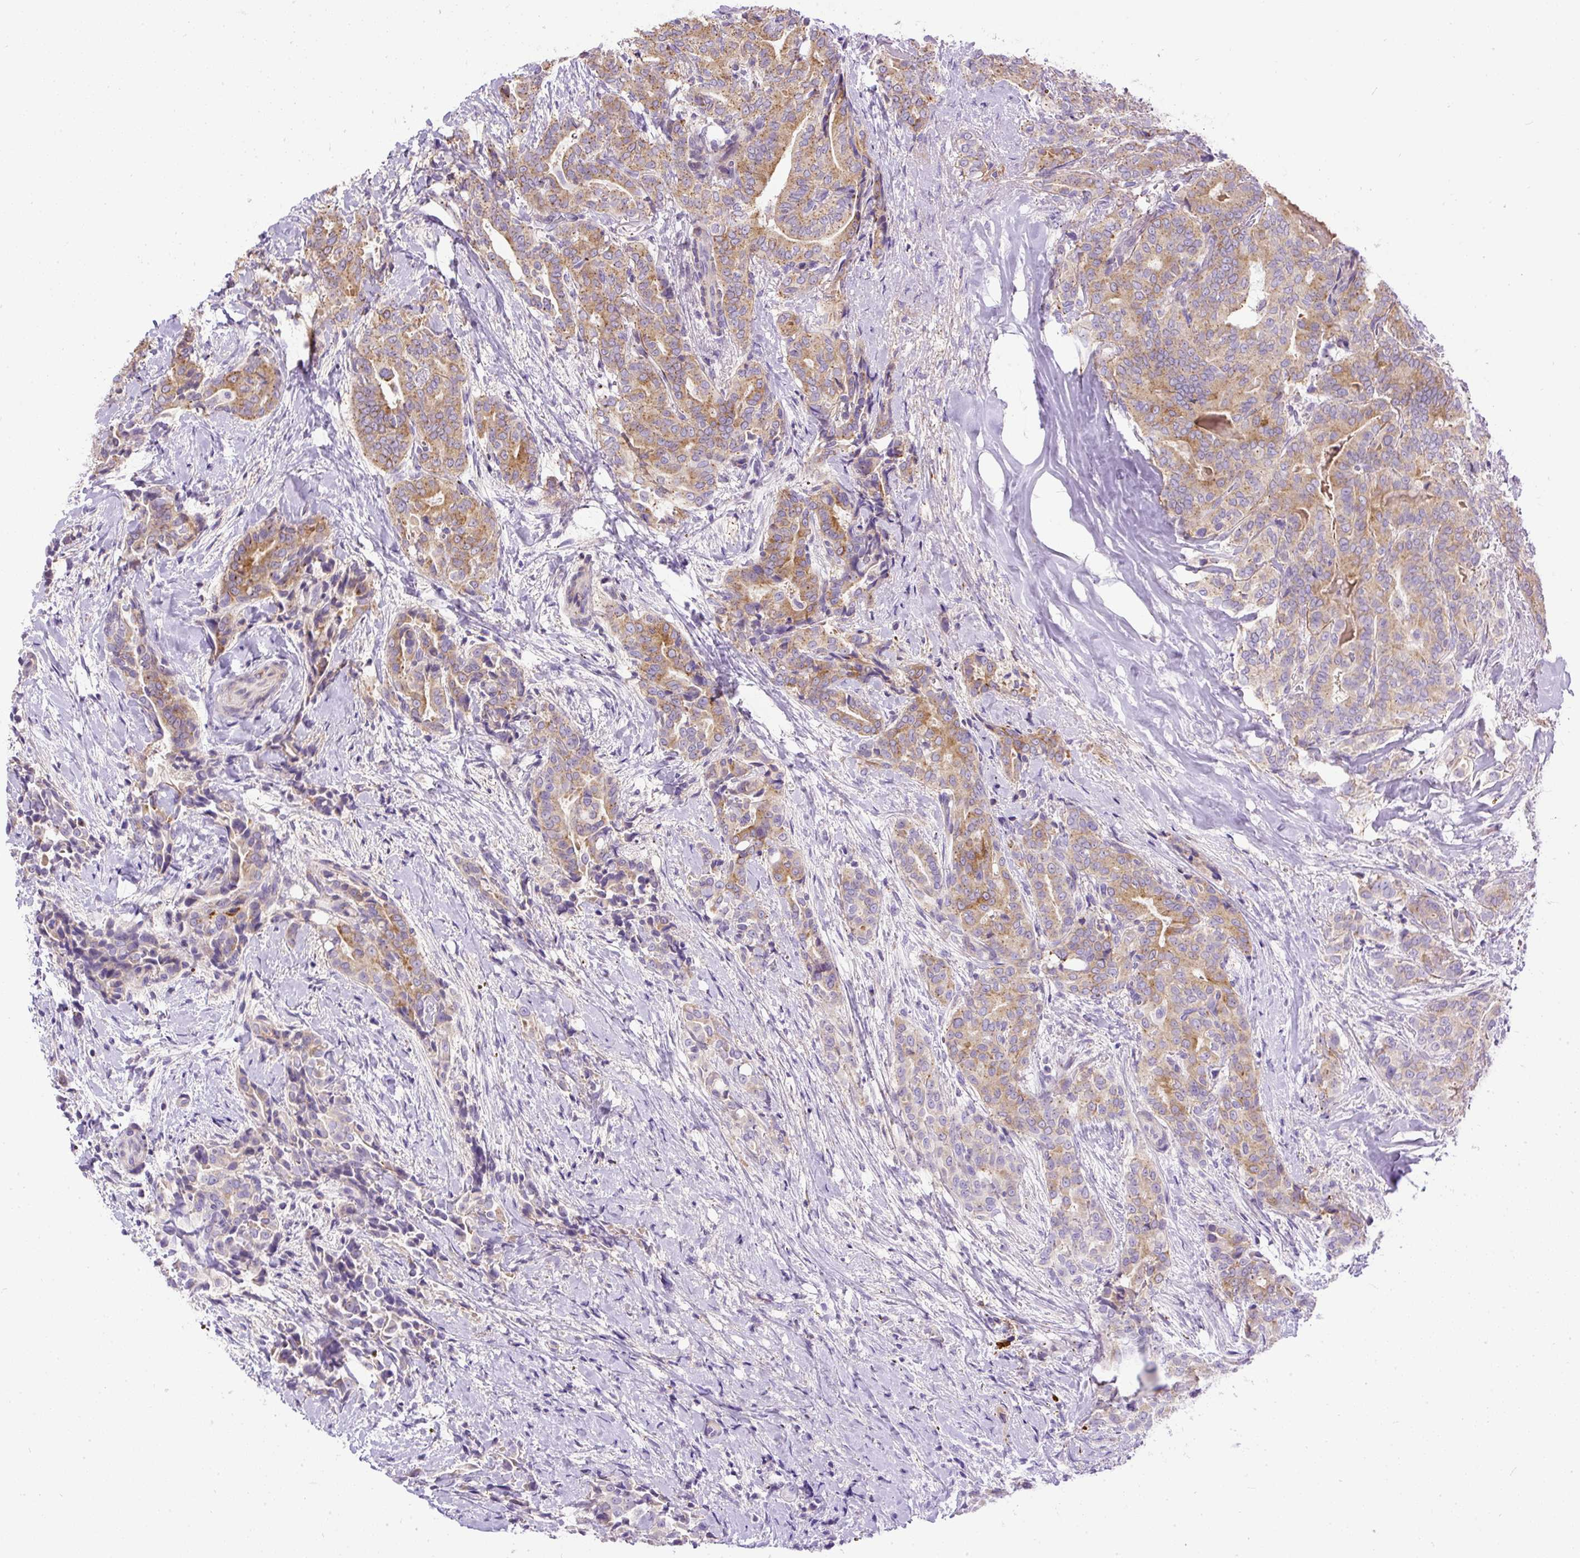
{"staining": {"intensity": "moderate", "quantity": "25%-75%", "location": "cytoplasmic/membranous"}, "tissue": "thyroid cancer", "cell_type": "Tumor cells", "image_type": "cancer", "snomed": [{"axis": "morphology", "description": "Papillary adenocarcinoma, NOS"}, {"axis": "topography", "description": "Thyroid gland"}], "caption": "Immunohistochemistry (IHC) image of neoplastic tissue: human thyroid papillary adenocarcinoma stained using immunohistochemistry demonstrates medium levels of moderate protein expression localized specifically in the cytoplasmic/membranous of tumor cells, appearing as a cytoplasmic/membranous brown color.", "gene": "CFAP47", "patient": {"sex": "male", "age": 61}}